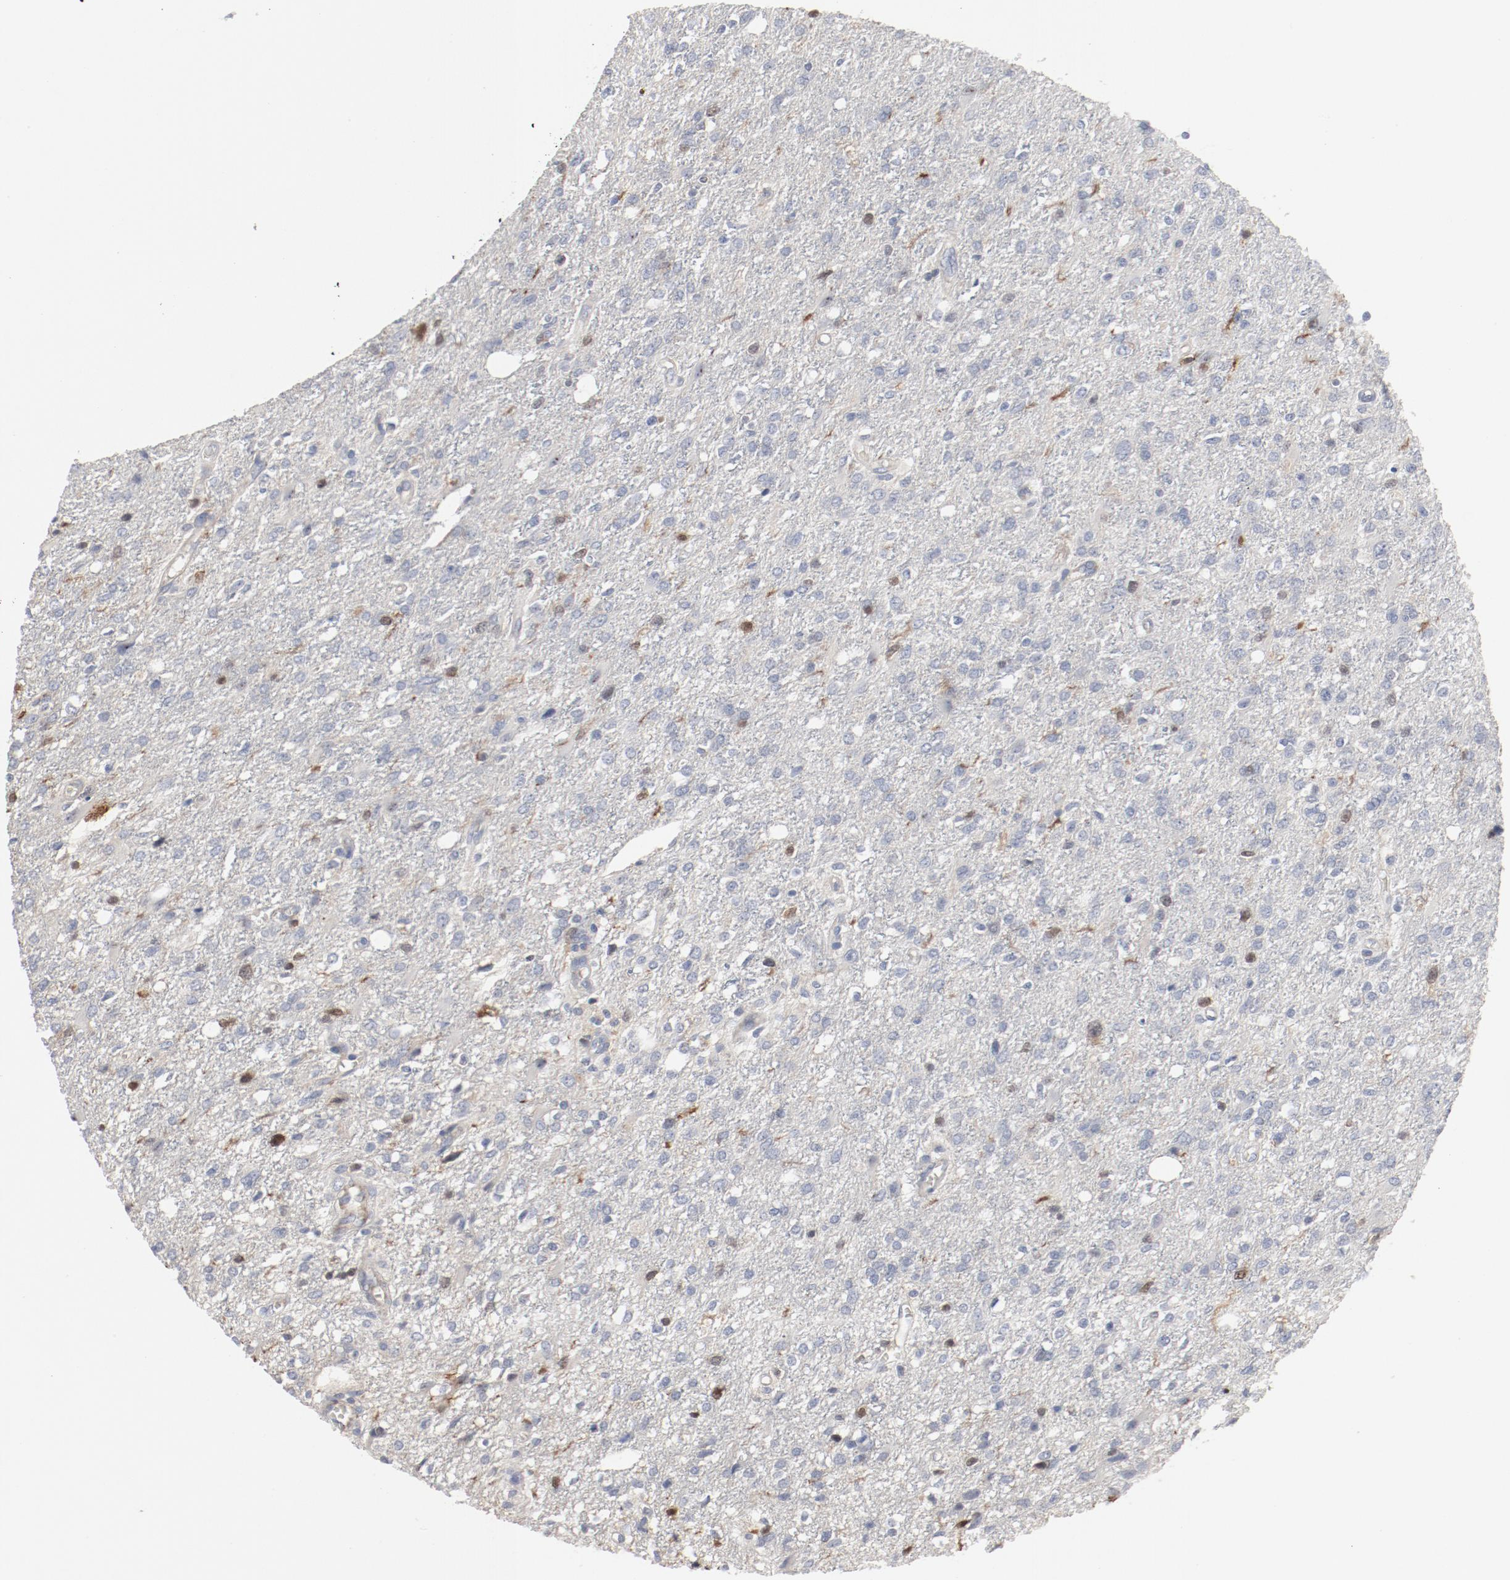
{"staining": {"intensity": "moderate", "quantity": "<25%", "location": "cytoplasmic/membranous,nuclear"}, "tissue": "glioma", "cell_type": "Tumor cells", "image_type": "cancer", "snomed": [{"axis": "morphology", "description": "Glioma, malignant, High grade"}, {"axis": "topography", "description": "Cerebral cortex"}], "caption": "Moderate cytoplasmic/membranous and nuclear positivity is seen in approximately <25% of tumor cells in glioma.", "gene": "CDK1", "patient": {"sex": "male", "age": 76}}